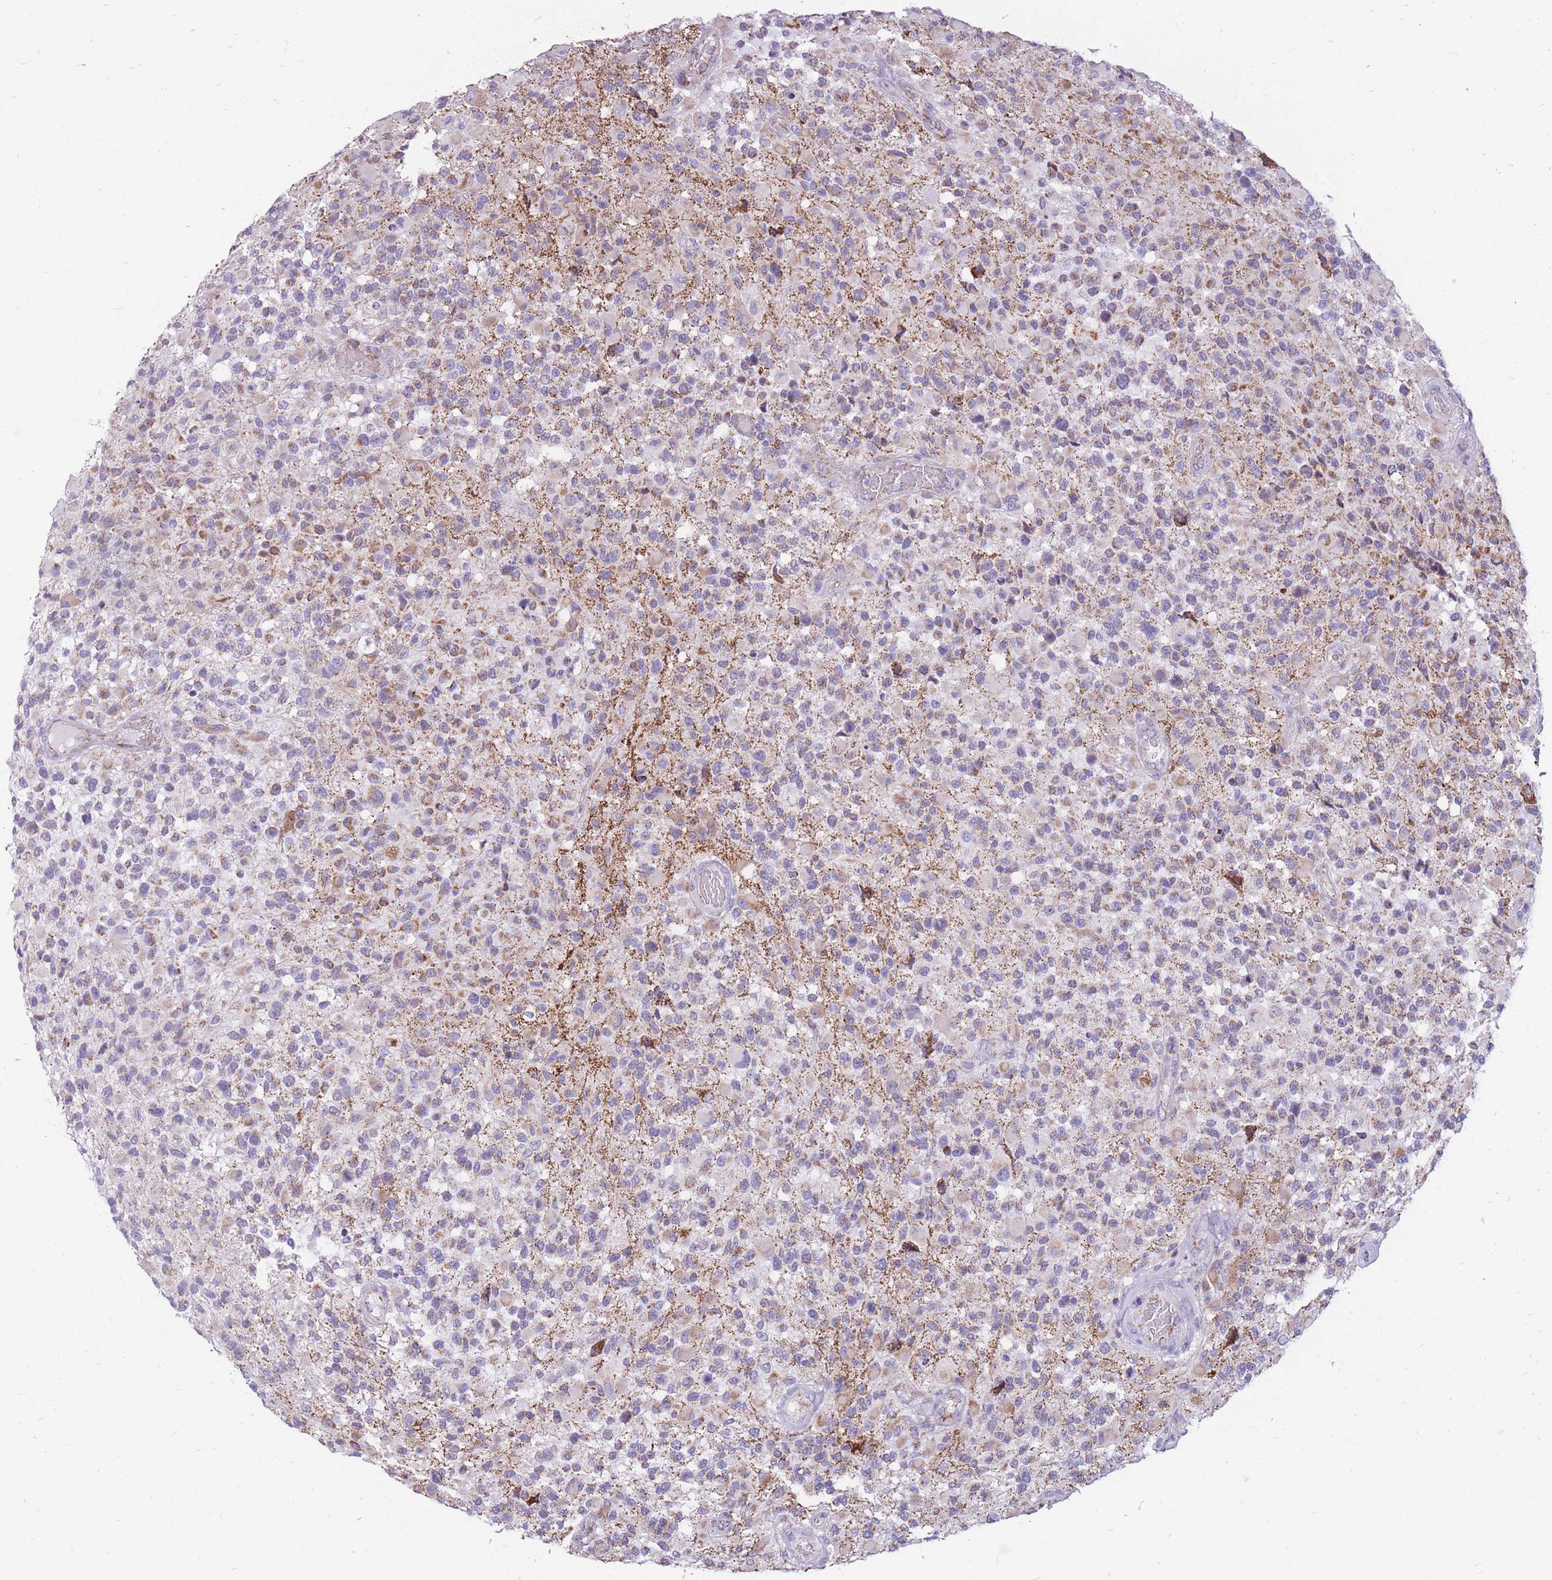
{"staining": {"intensity": "moderate", "quantity": "25%-75%", "location": "cytoplasmic/membranous"}, "tissue": "glioma", "cell_type": "Tumor cells", "image_type": "cancer", "snomed": [{"axis": "morphology", "description": "Glioma, malignant, High grade"}, {"axis": "morphology", "description": "Glioblastoma, NOS"}, {"axis": "topography", "description": "Brain"}], "caption": "Immunohistochemistry (DAB) staining of human high-grade glioma (malignant) displays moderate cytoplasmic/membranous protein expression in approximately 25%-75% of tumor cells. The protein is stained brown, and the nuclei are stained in blue (DAB IHC with brightfield microscopy, high magnification).", "gene": "PCSK1", "patient": {"sex": "male", "age": 60}}